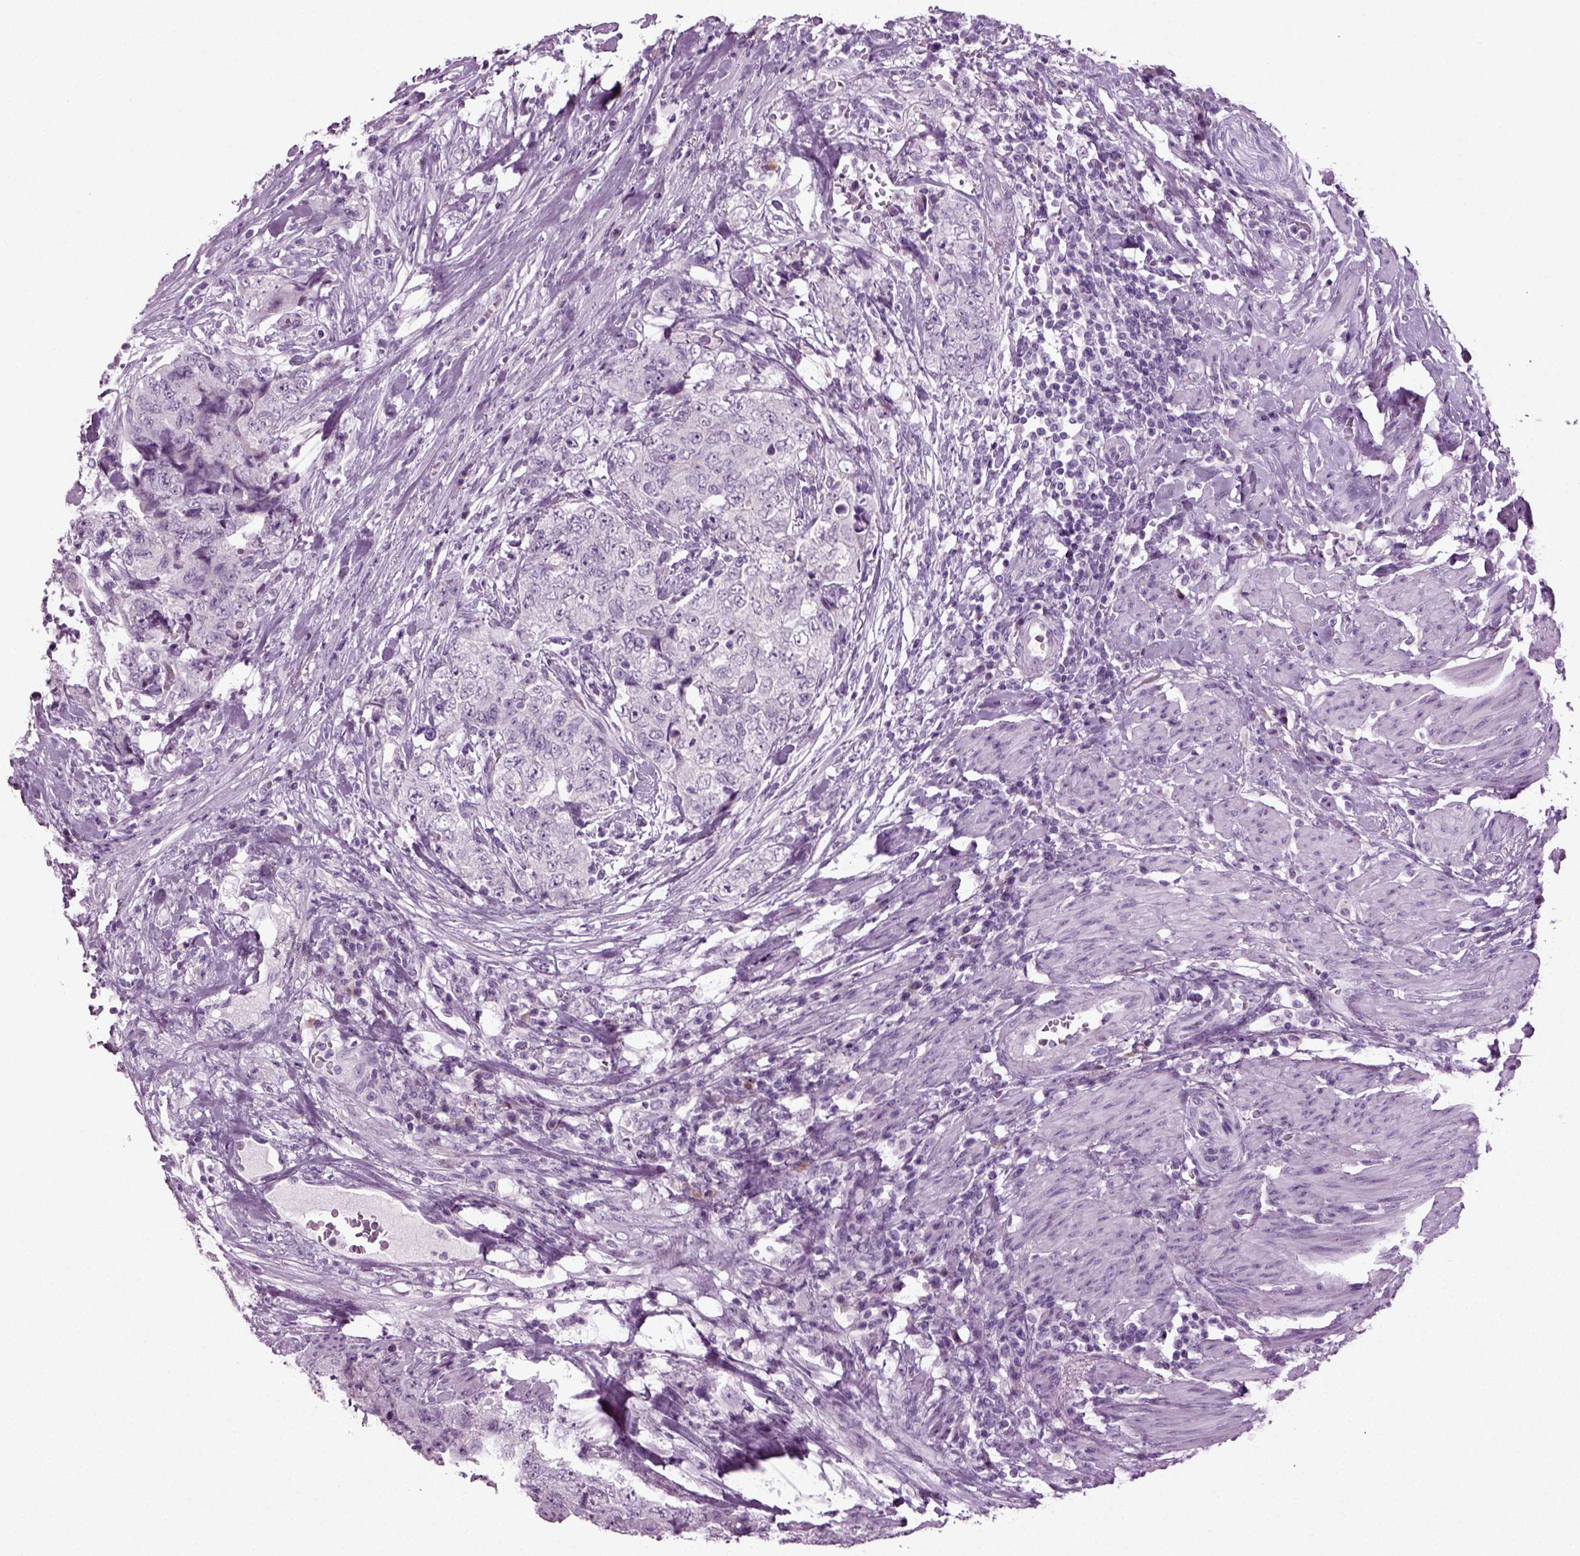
{"staining": {"intensity": "negative", "quantity": "none", "location": "none"}, "tissue": "urothelial cancer", "cell_type": "Tumor cells", "image_type": "cancer", "snomed": [{"axis": "morphology", "description": "Urothelial carcinoma, High grade"}, {"axis": "topography", "description": "Urinary bladder"}], "caption": "High-grade urothelial carcinoma was stained to show a protein in brown. There is no significant positivity in tumor cells. (Immunohistochemistry, brightfield microscopy, high magnification).", "gene": "PRLH", "patient": {"sex": "female", "age": 78}}